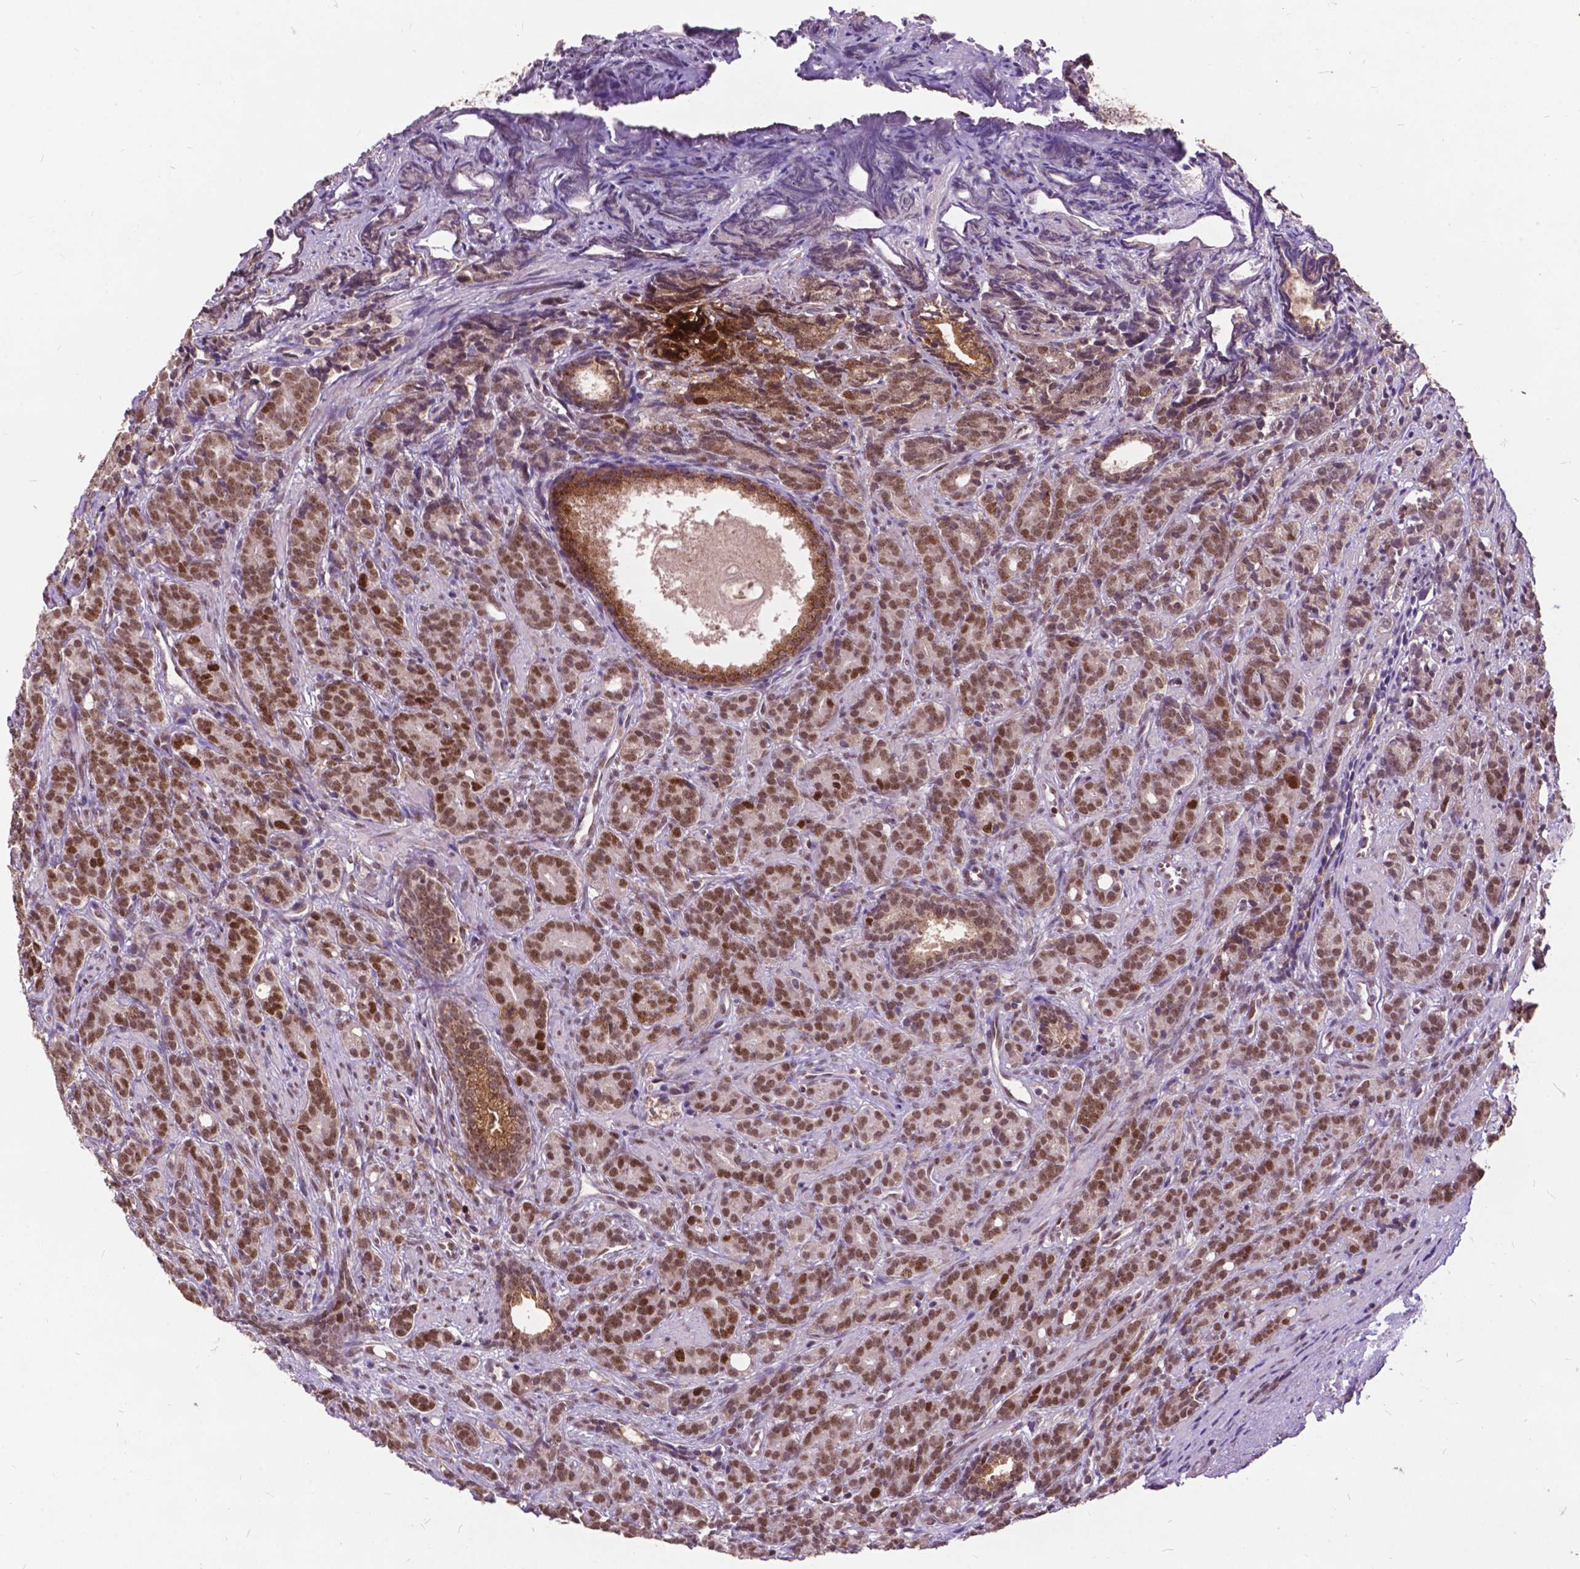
{"staining": {"intensity": "moderate", "quantity": ">75%", "location": "nuclear"}, "tissue": "prostate cancer", "cell_type": "Tumor cells", "image_type": "cancer", "snomed": [{"axis": "morphology", "description": "Adenocarcinoma, High grade"}, {"axis": "topography", "description": "Prostate"}], "caption": "DAB immunohistochemical staining of prostate cancer reveals moderate nuclear protein expression in approximately >75% of tumor cells.", "gene": "MSH2", "patient": {"sex": "male", "age": 84}}